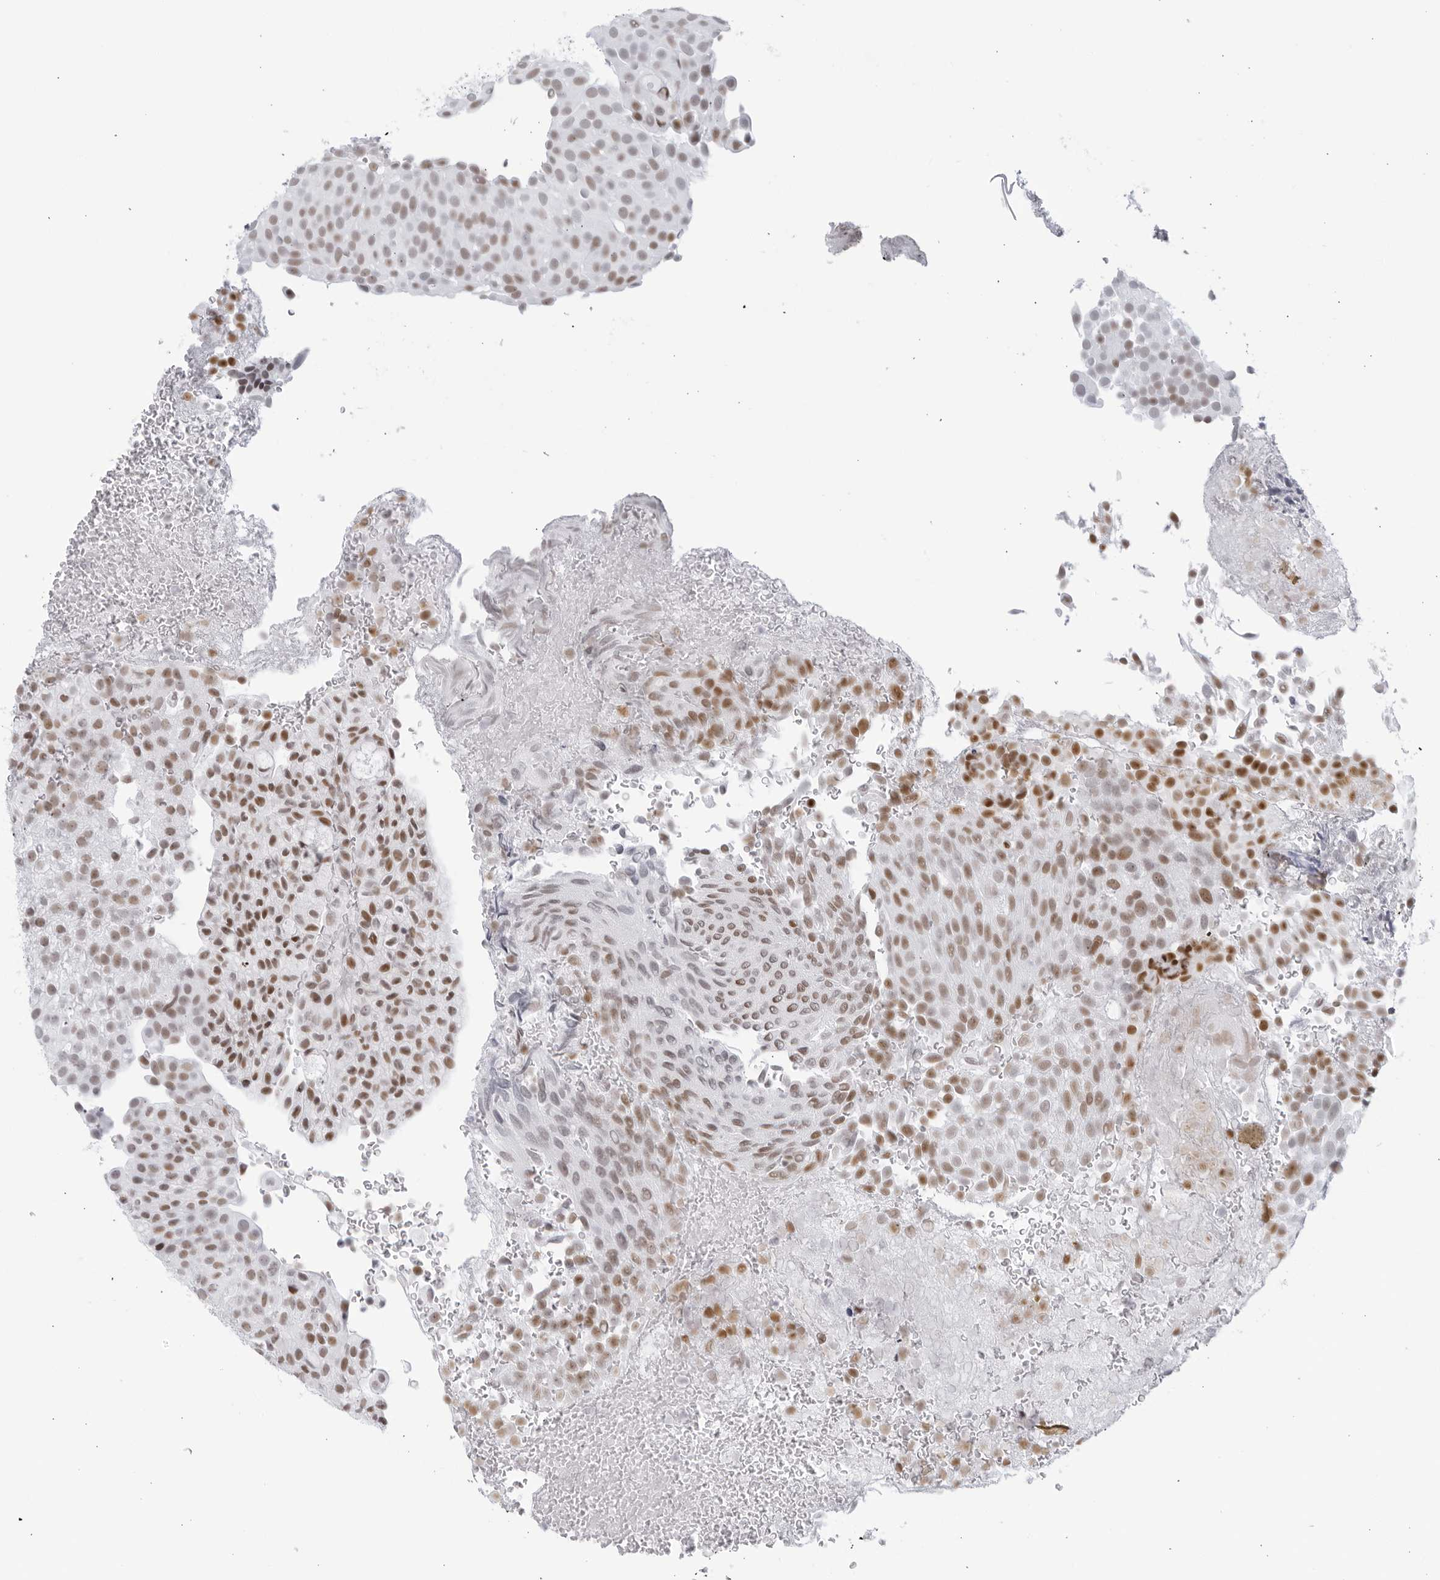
{"staining": {"intensity": "moderate", "quantity": ">75%", "location": "nuclear"}, "tissue": "urothelial cancer", "cell_type": "Tumor cells", "image_type": "cancer", "snomed": [{"axis": "morphology", "description": "Urothelial carcinoma, Low grade"}, {"axis": "topography", "description": "Urinary bladder"}], "caption": "Protein expression analysis of urothelial cancer exhibits moderate nuclear positivity in approximately >75% of tumor cells. (DAB IHC with brightfield microscopy, high magnification).", "gene": "HP1BP3", "patient": {"sex": "male", "age": 78}}